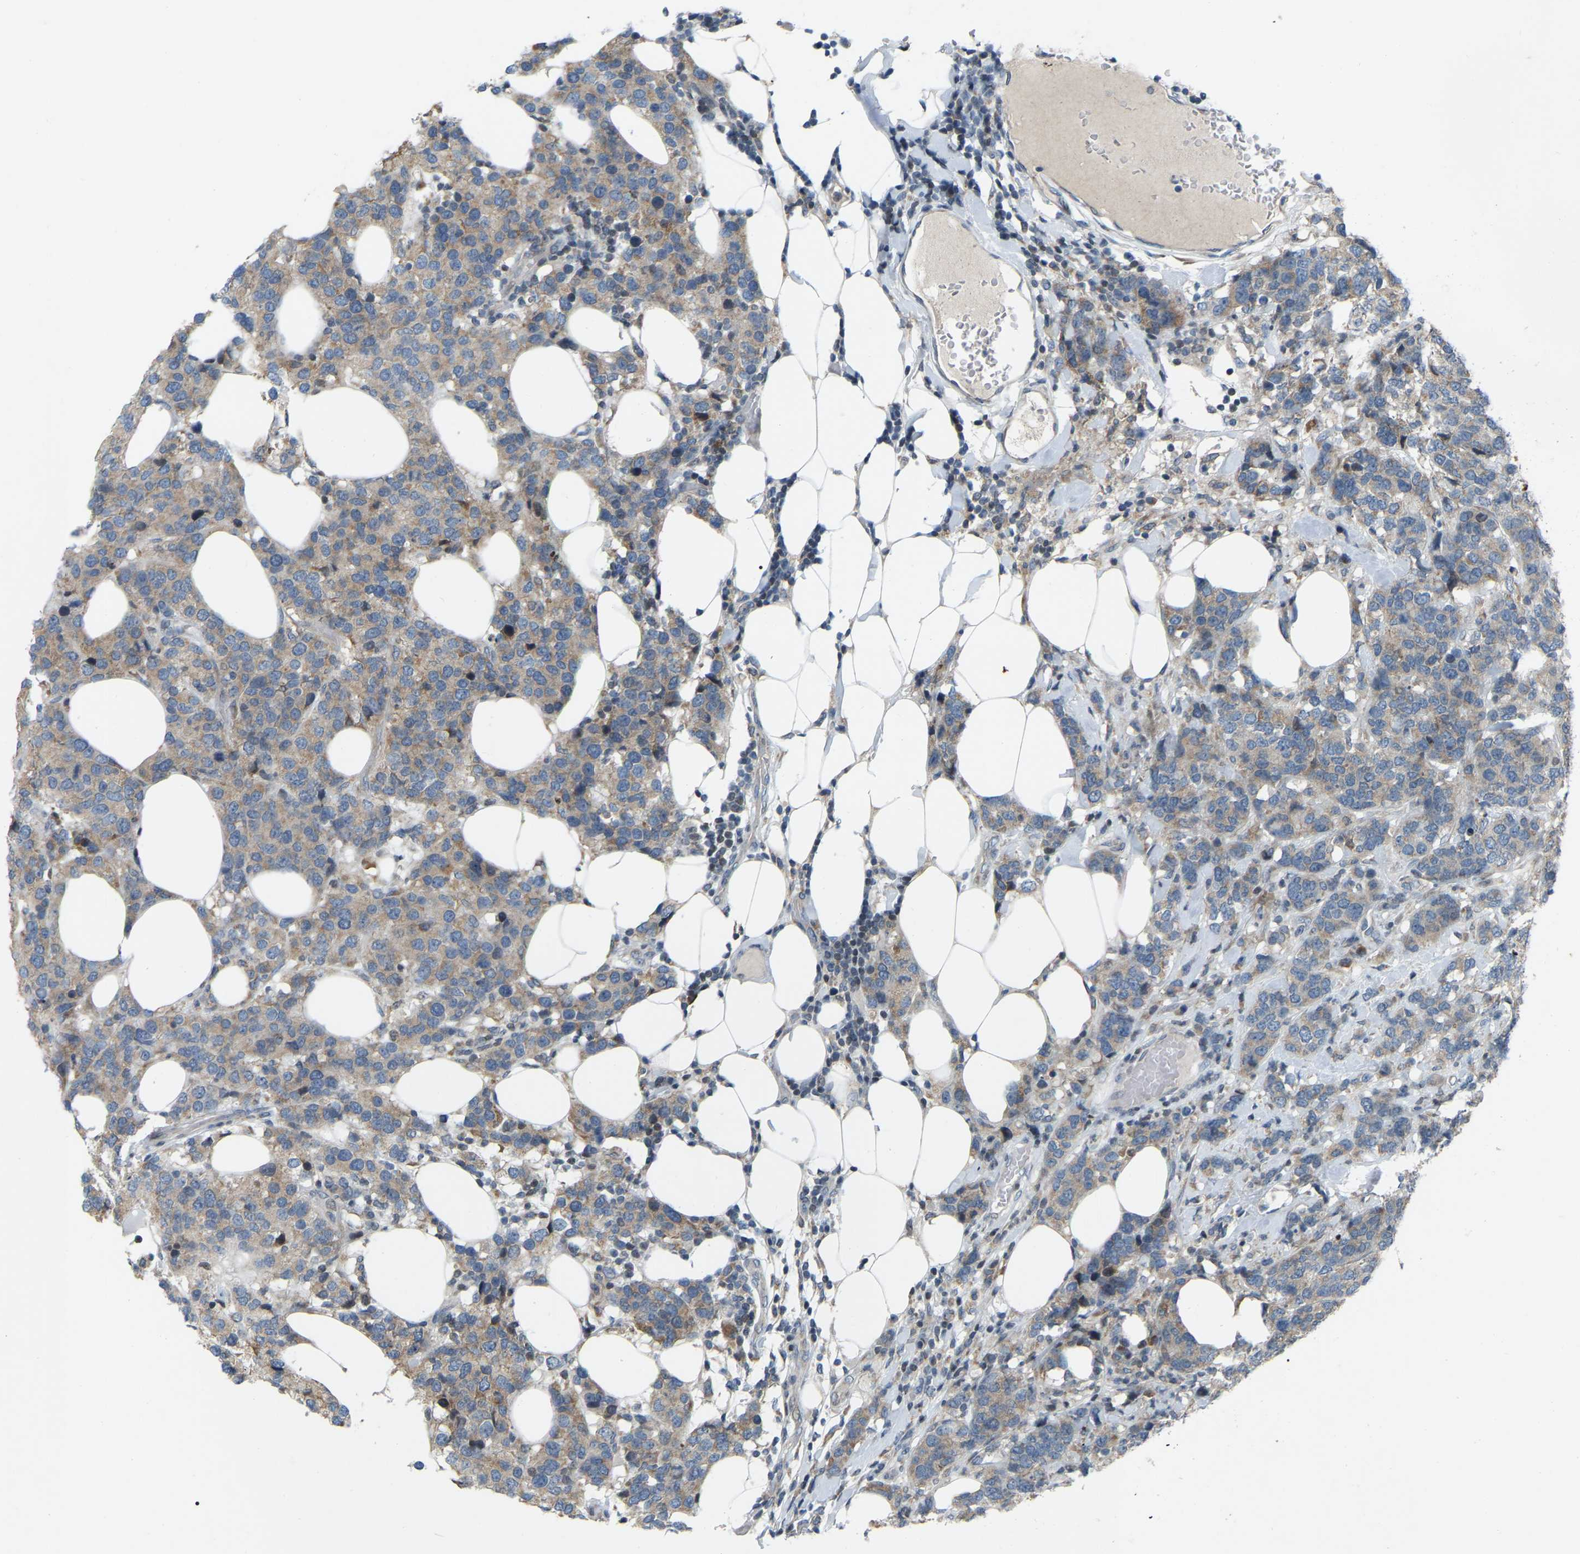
{"staining": {"intensity": "weak", "quantity": ">75%", "location": "cytoplasmic/membranous"}, "tissue": "breast cancer", "cell_type": "Tumor cells", "image_type": "cancer", "snomed": [{"axis": "morphology", "description": "Lobular carcinoma"}, {"axis": "topography", "description": "Breast"}], "caption": "Human breast cancer (lobular carcinoma) stained for a protein (brown) reveals weak cytoplasmic/membranous positive positivity in about >75% of tumor cells.", "gene": "PARL", "patient": {"sex": "female", "age": 59}}